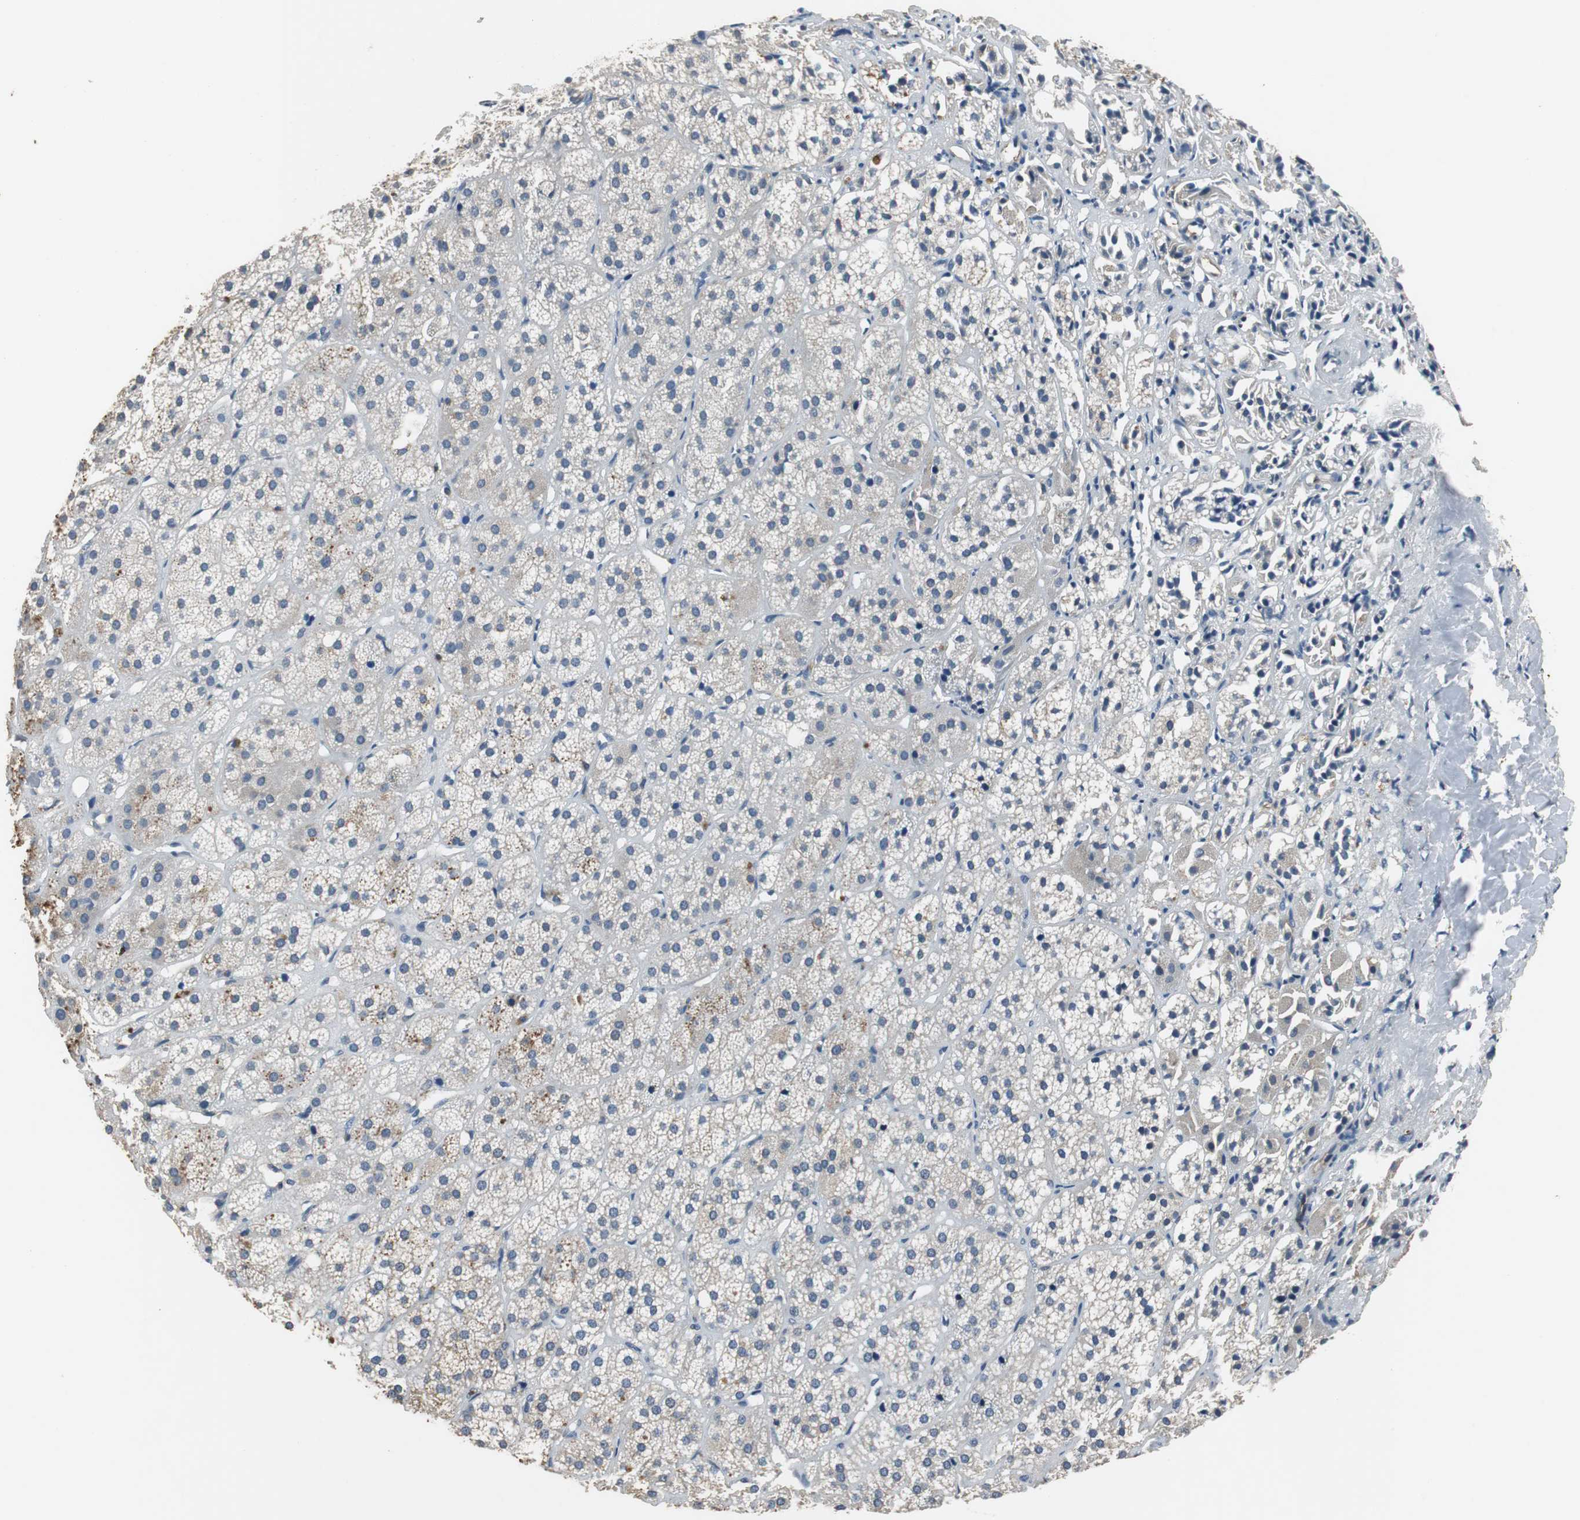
{"staining": {"intensity": "moderate", "quantity": "<25%", "location": "cytoplasmic/membranous"}, "tissue": "adrenal gland", "cell_type": "Glandular cells", "image_type": "normal", "snomed": [{"axis": "morphology", "description": "Normal tissue, NOS"}, {"axis": "topography", "description": "Adrenal gland"}], "caption": "Immunohistochemistry (DAB (3,3'-diaminobenzidine)) staining of benign human adrenal gland shows moderate cytoplasmic/membranous protein positivity in approximately <25% of glandular cells. (IHC, brightfield microscopy, high magnification).", "gene": "MTIF2", "patient": {"sex": "female", "age": 71}}